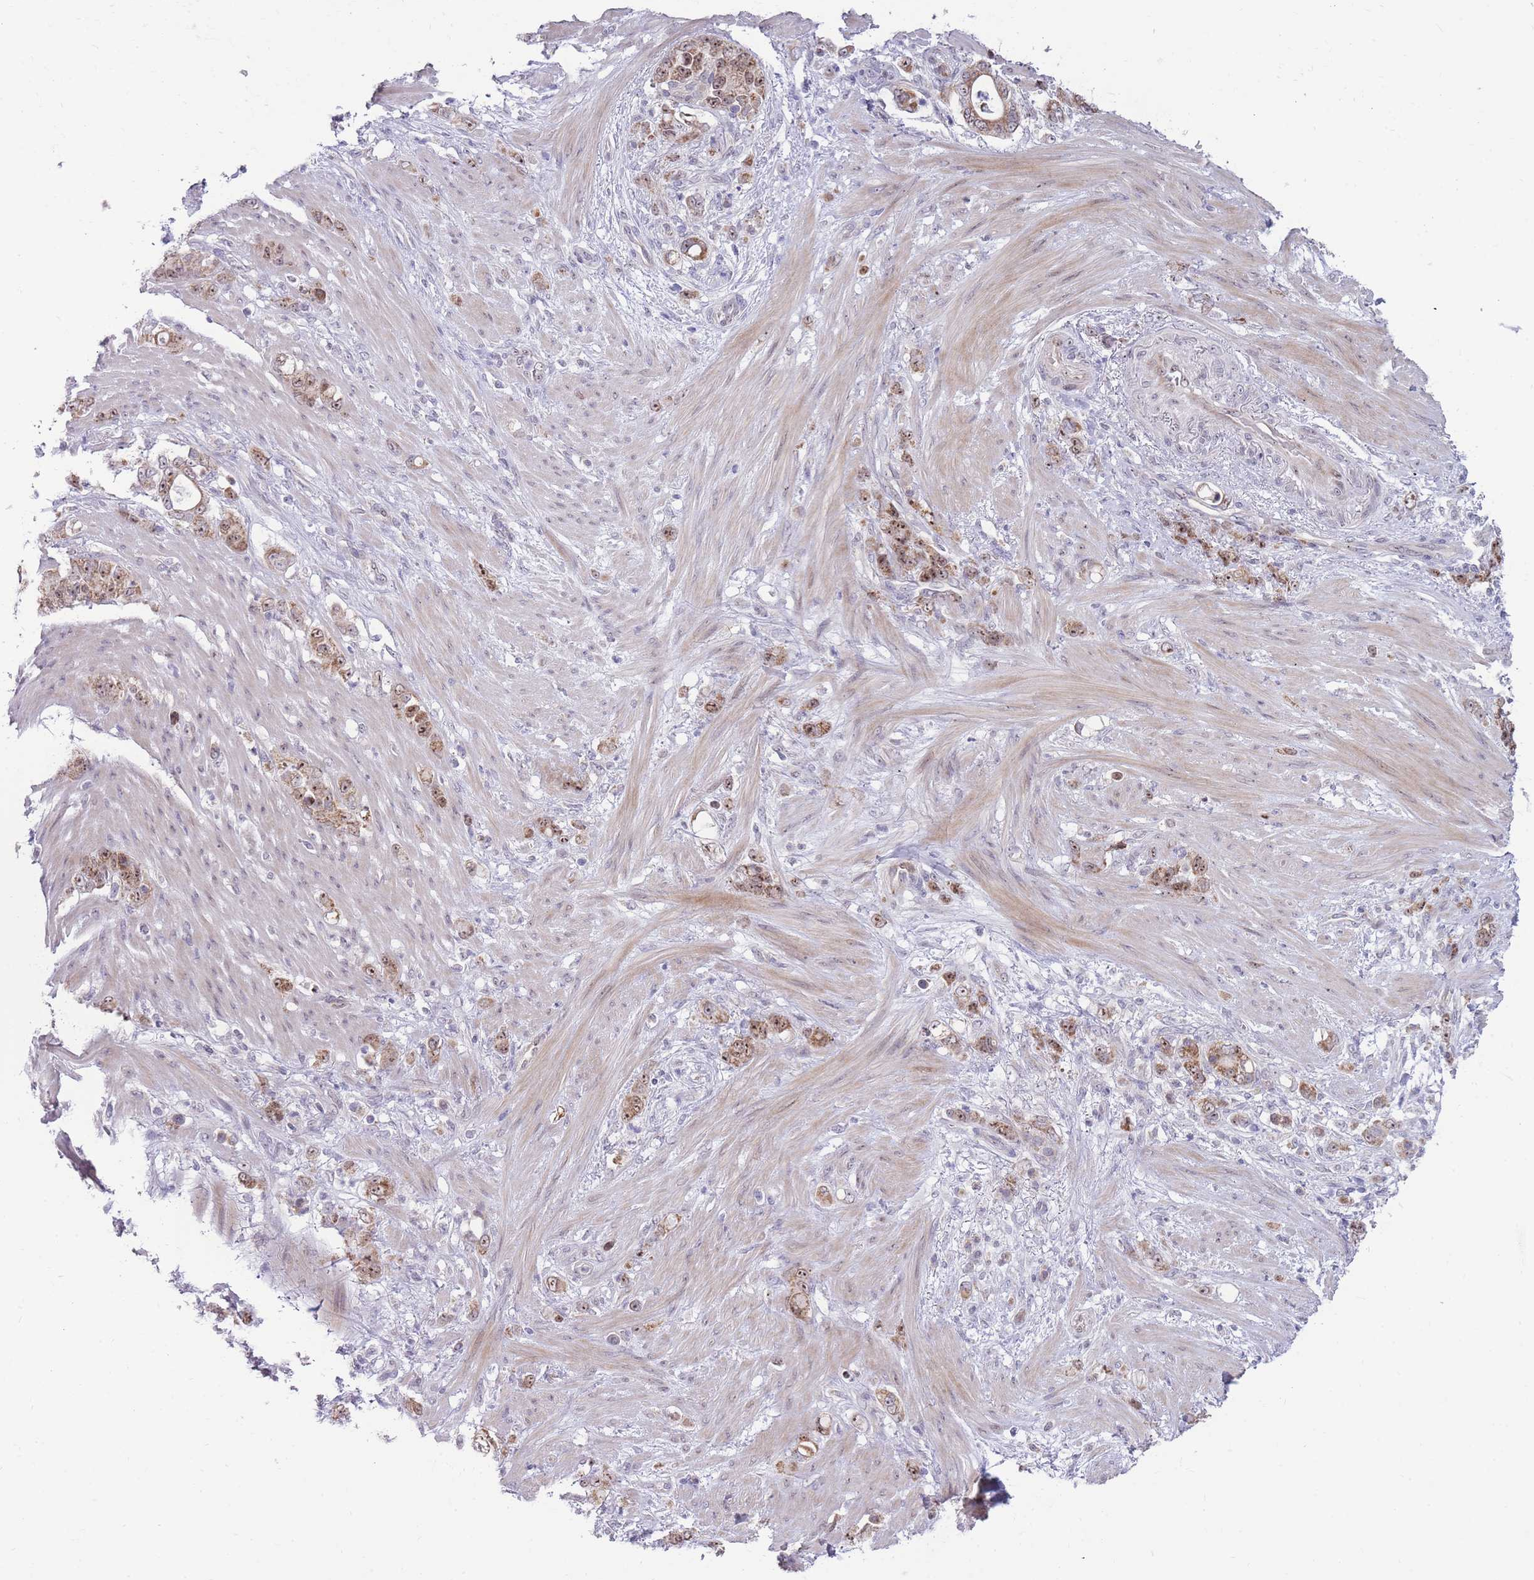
{"staining": {"intensity": "moderate", "quantity": ">75%", "location": "cytoplasmic/membranous,nuclear"}, "tissue": "stomach cancer", "cell_type": "Tumor cells", "image_type": "cancer", "snomed": [{"axis": "morphology", "description": "Normal tissue, NOS"}, {"axis": "morphology", "description": "Adenocarcinoma, NOS"}, {"axis": "topography", "description": "Stomach"}], "caption": "This image exhibits IHC staining of human stomach cancer (adenocarcinoma), with medium moderate cytoplasmic/membranous and nuclear positivity in about >75% of tumor cells.", "gene": "MCIDAS", "patient": {"sex": "female", "age": 79}}